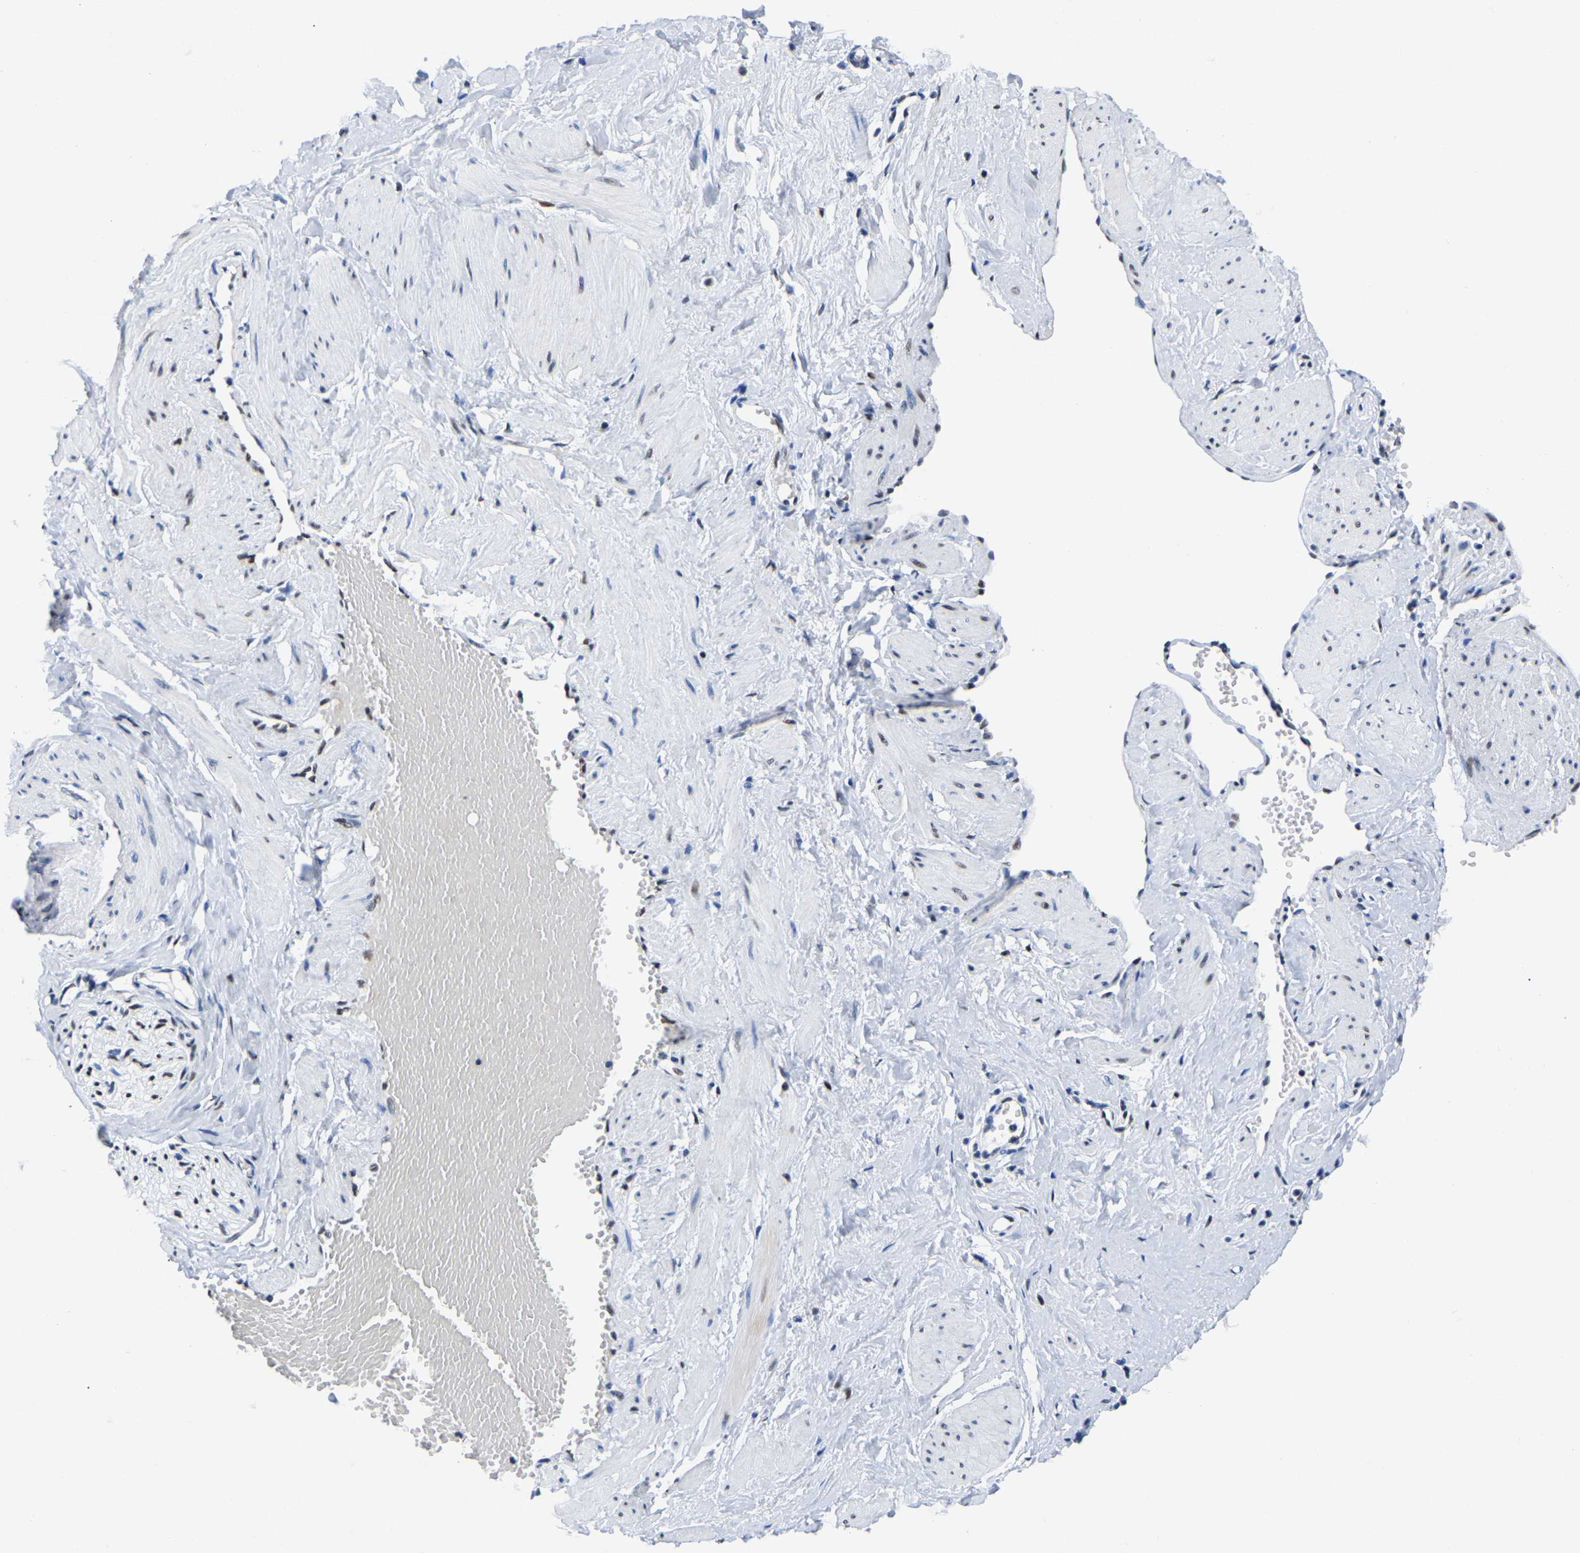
{"staining": {"intensity": "moderate", "quantity": "<25%", "location": "nuclear"}, "tissue": "adipose tissue", "cell_type": "Adipocytes", "image_type": "normal", "snomed": [{"axis": "morphology", "description": "Normal tissue, NOS"}, {"axis": "topography", "description": "Soft tissue"}, {"axis": "topography", "description": "Vascular tissue"}], "caption": "Protein expression analysis of benign human adipose tissue reveals moderate nuclear positivity in about <25% of adipocytes. (DAB IHC, brown staining for protein, blue staining for nuclei).", "gene": "UBA1", "patient": {"sex": "female", "age": 35}}